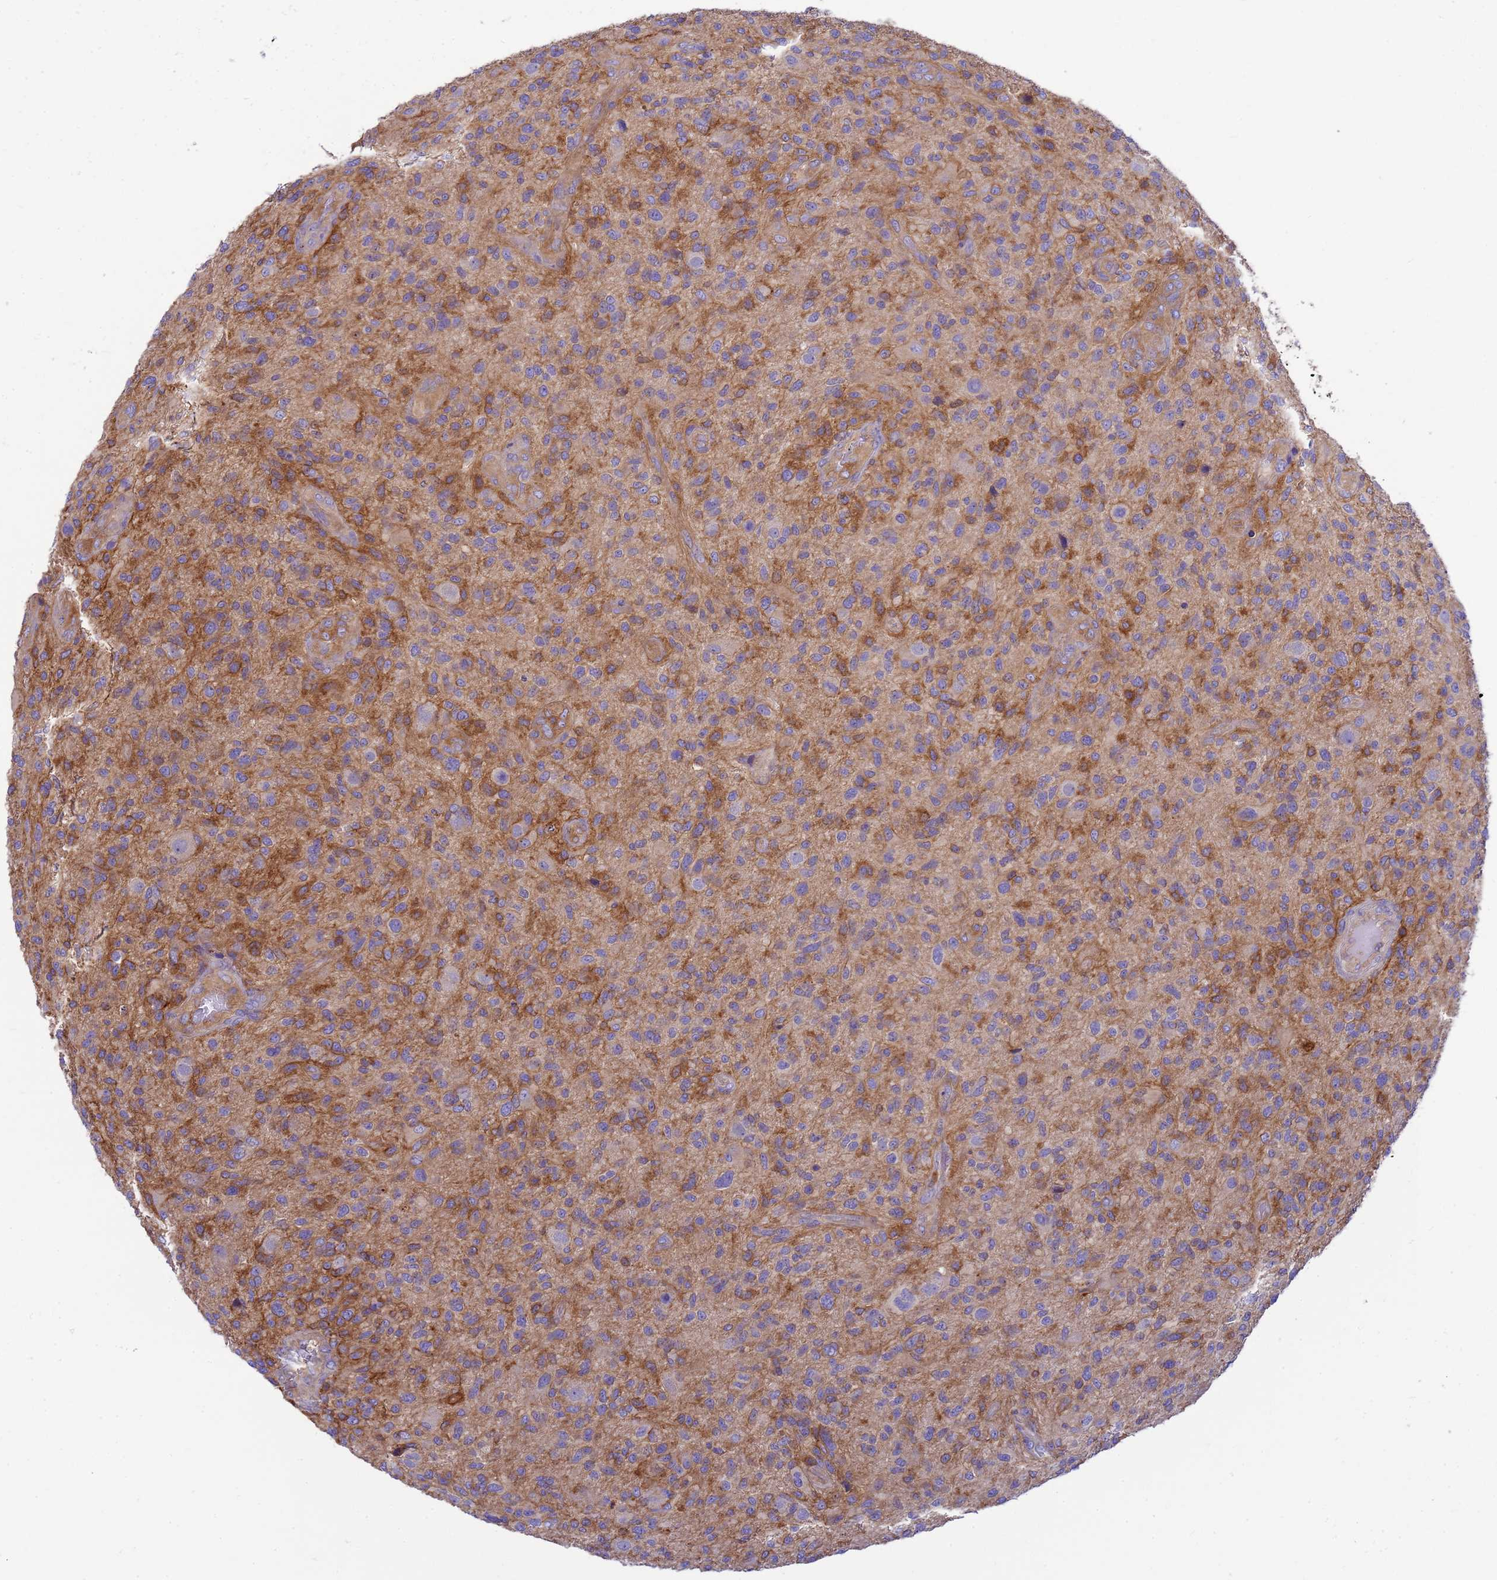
{"staining": {"intensity": "moderate", "quantity": "<25%", "location": "cytoplasmic/membranous"}, "tissue": "glioma", "cell_type": "Tumor cells", "image_type": "cancer", "snomed": [{"axis": "morphology", "description": "Glioma, malignant, High grade"}, {"axis": "topography", "description": "Brain"}], "caption": "Immunohistochemical staining of human high-grade glioma (malignant) displays moderate cytoplasmic/membranous protein staining in about <25% of tumor cells.", "gene": "ZNF235", "patient": {"sex": "male", "age": 47}}